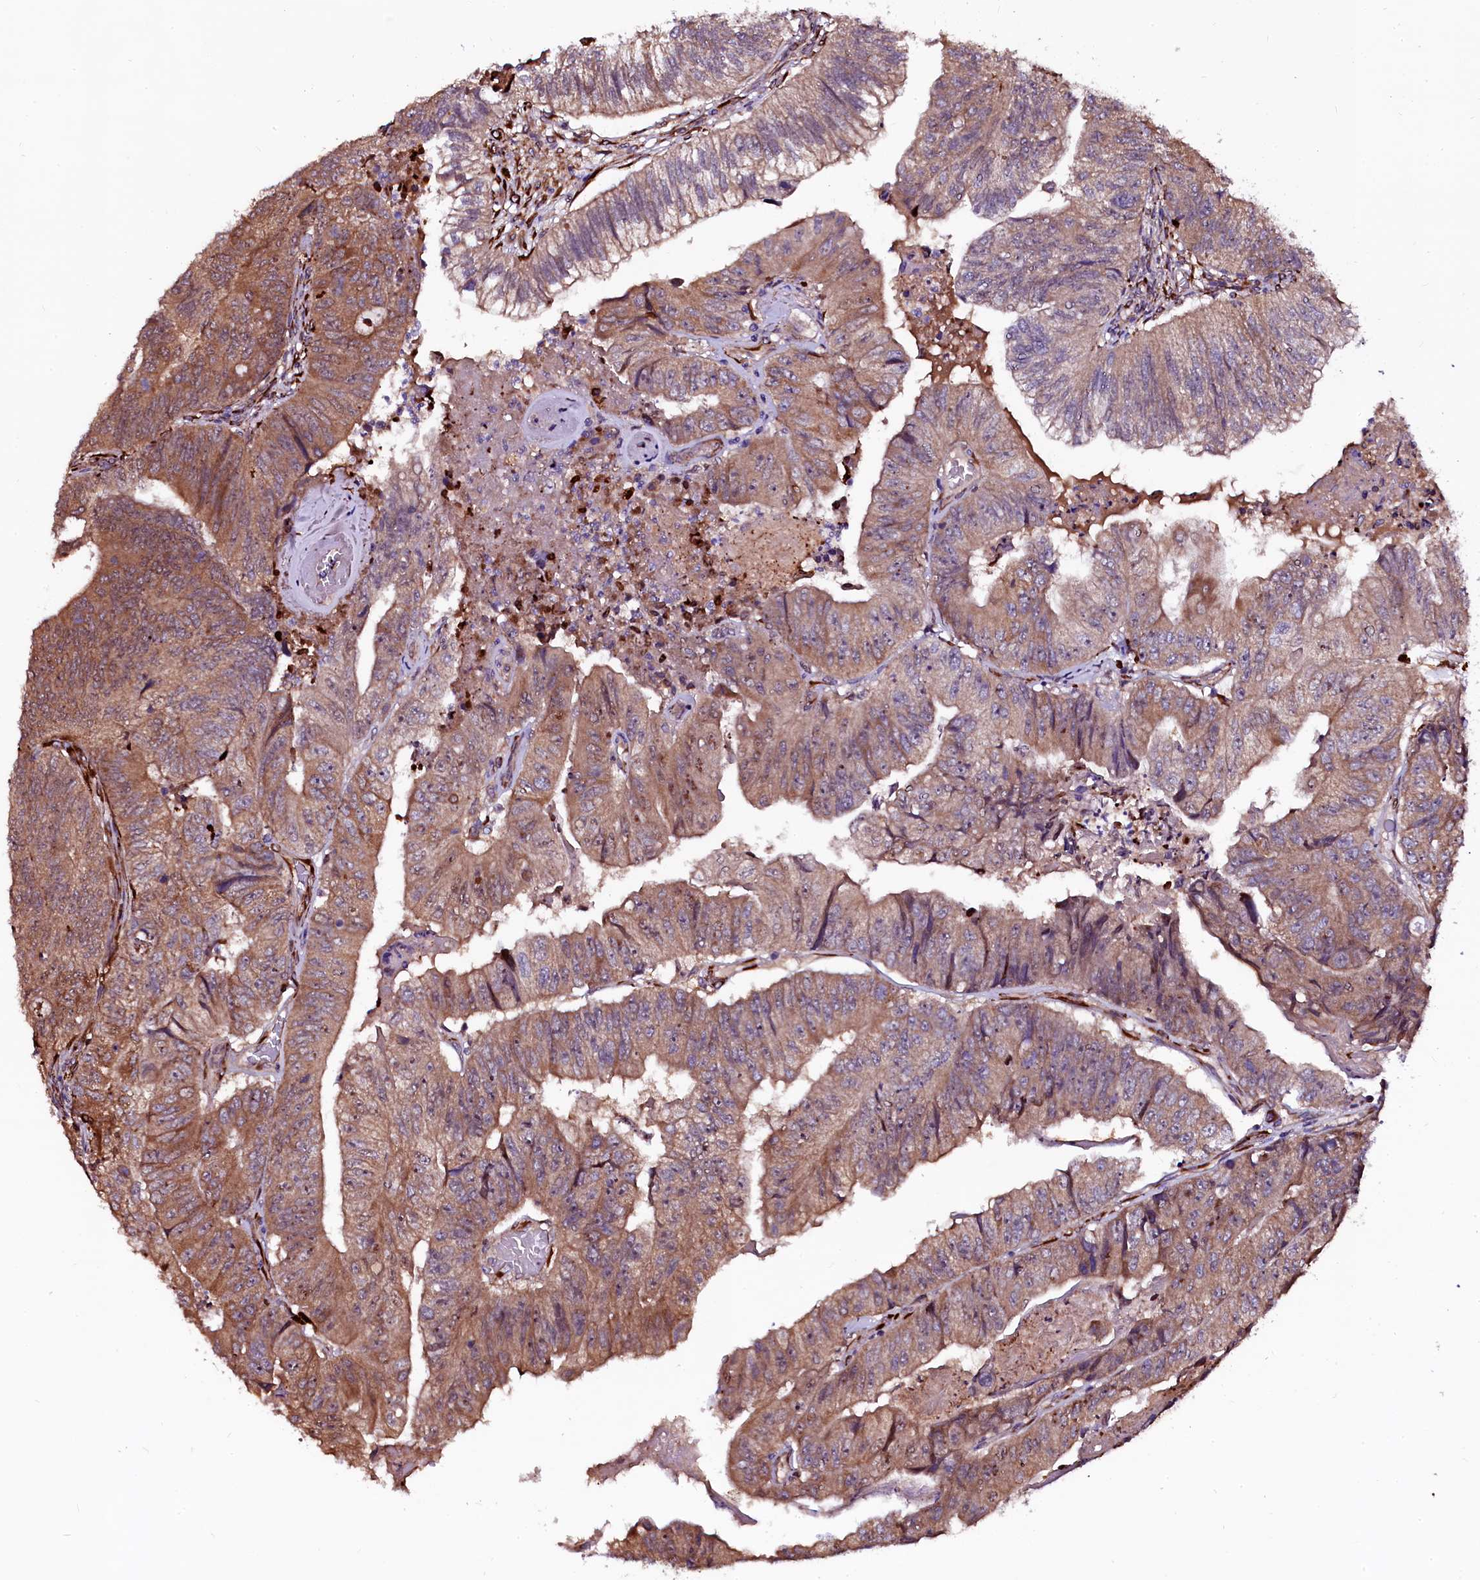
{"staining": {"intensity": "moderate", "quantity": ">75%", "location": "cytoplasmic/membranous"}, "tissue": "colorectal cancer", "cell_type": "Tumor cells", "image_type": "cancer", "snomed": [{"axis": "morphology", "description": "Adenocarcinoma, NOS"}, {"axis": "topography", "description": "Colon"}], "caption": "Immunohistochemical staining of human colorectal adenocarcinoma reveals moderate cytoplasmic/membranous protein expression in approximately >75% of tumor cells. (DAB IHC with brightfield microscopy, high magnification).", "gene": "N4BP1", "patient": {"sex": "female", "age": 67}}